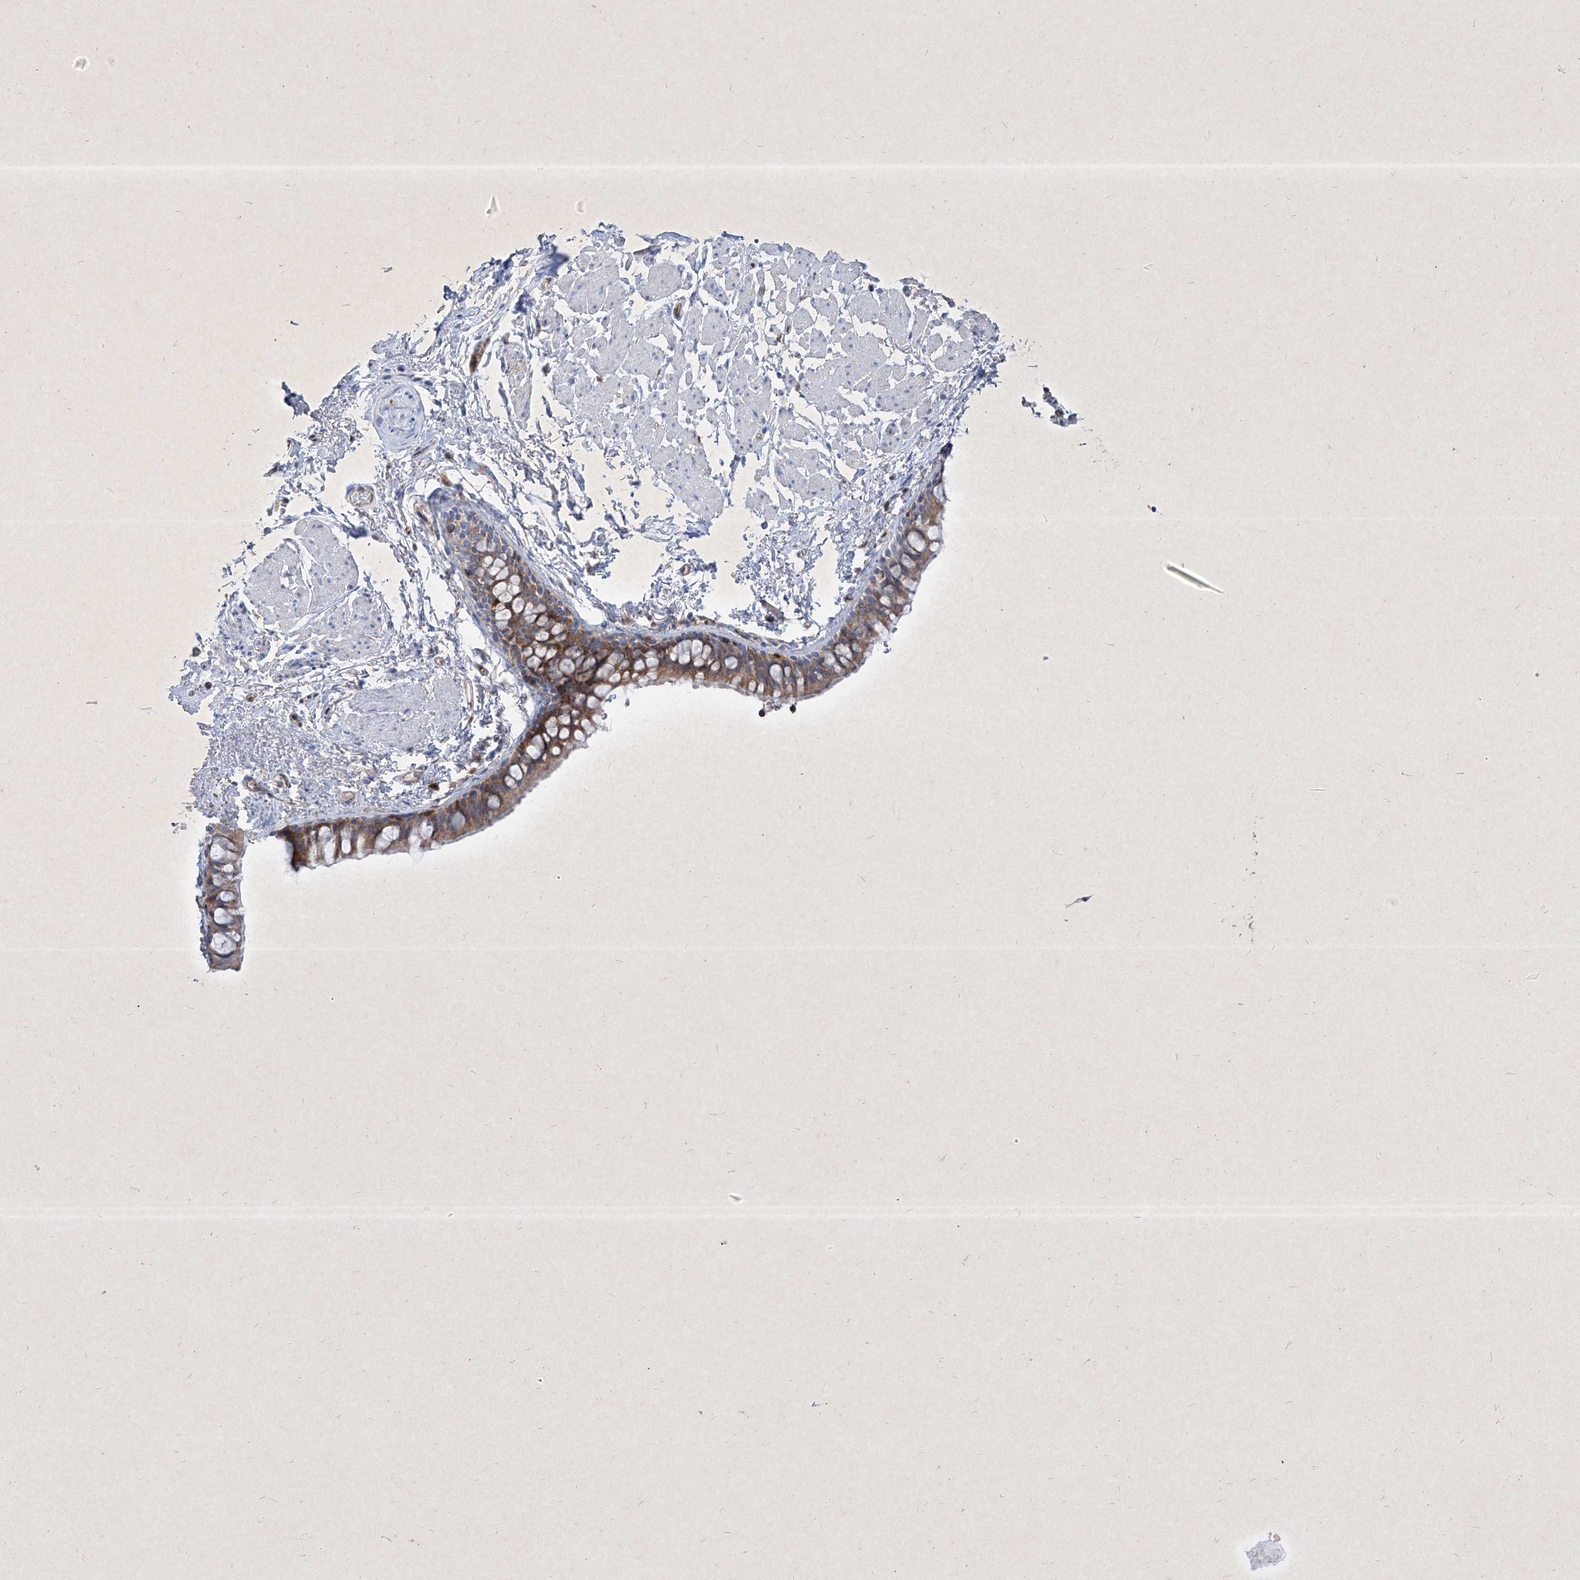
{"staining": {"intensity": "strong", "quantity": ">75%", "location": "cytoplasmic/membranous"}, "tissue": "bronchus", "cell_type": "Respiratory epithelial cells", "image_type": "normal", "snomed": [{"axis": "morphology", "description": "Normal tissue, NOS"}, {"axis": "topography", "description": "Cartilage tissue"}, {"axis": "topography", "description": "Bronchus"}], "caption": "An immunohistochemistry photomicrograph of benign tissue is shown. Protein staining in brown shows strong cytoplasmic/membranous positivity in bronchus within respiratory epithelial cells. The staining is performed using DAB brown chromogen to label protein expression. The nuclei are counter-stained blue using hematoxylin.", "gene": "PSMB10", "patient": {"sex": "female", "age": 73}}